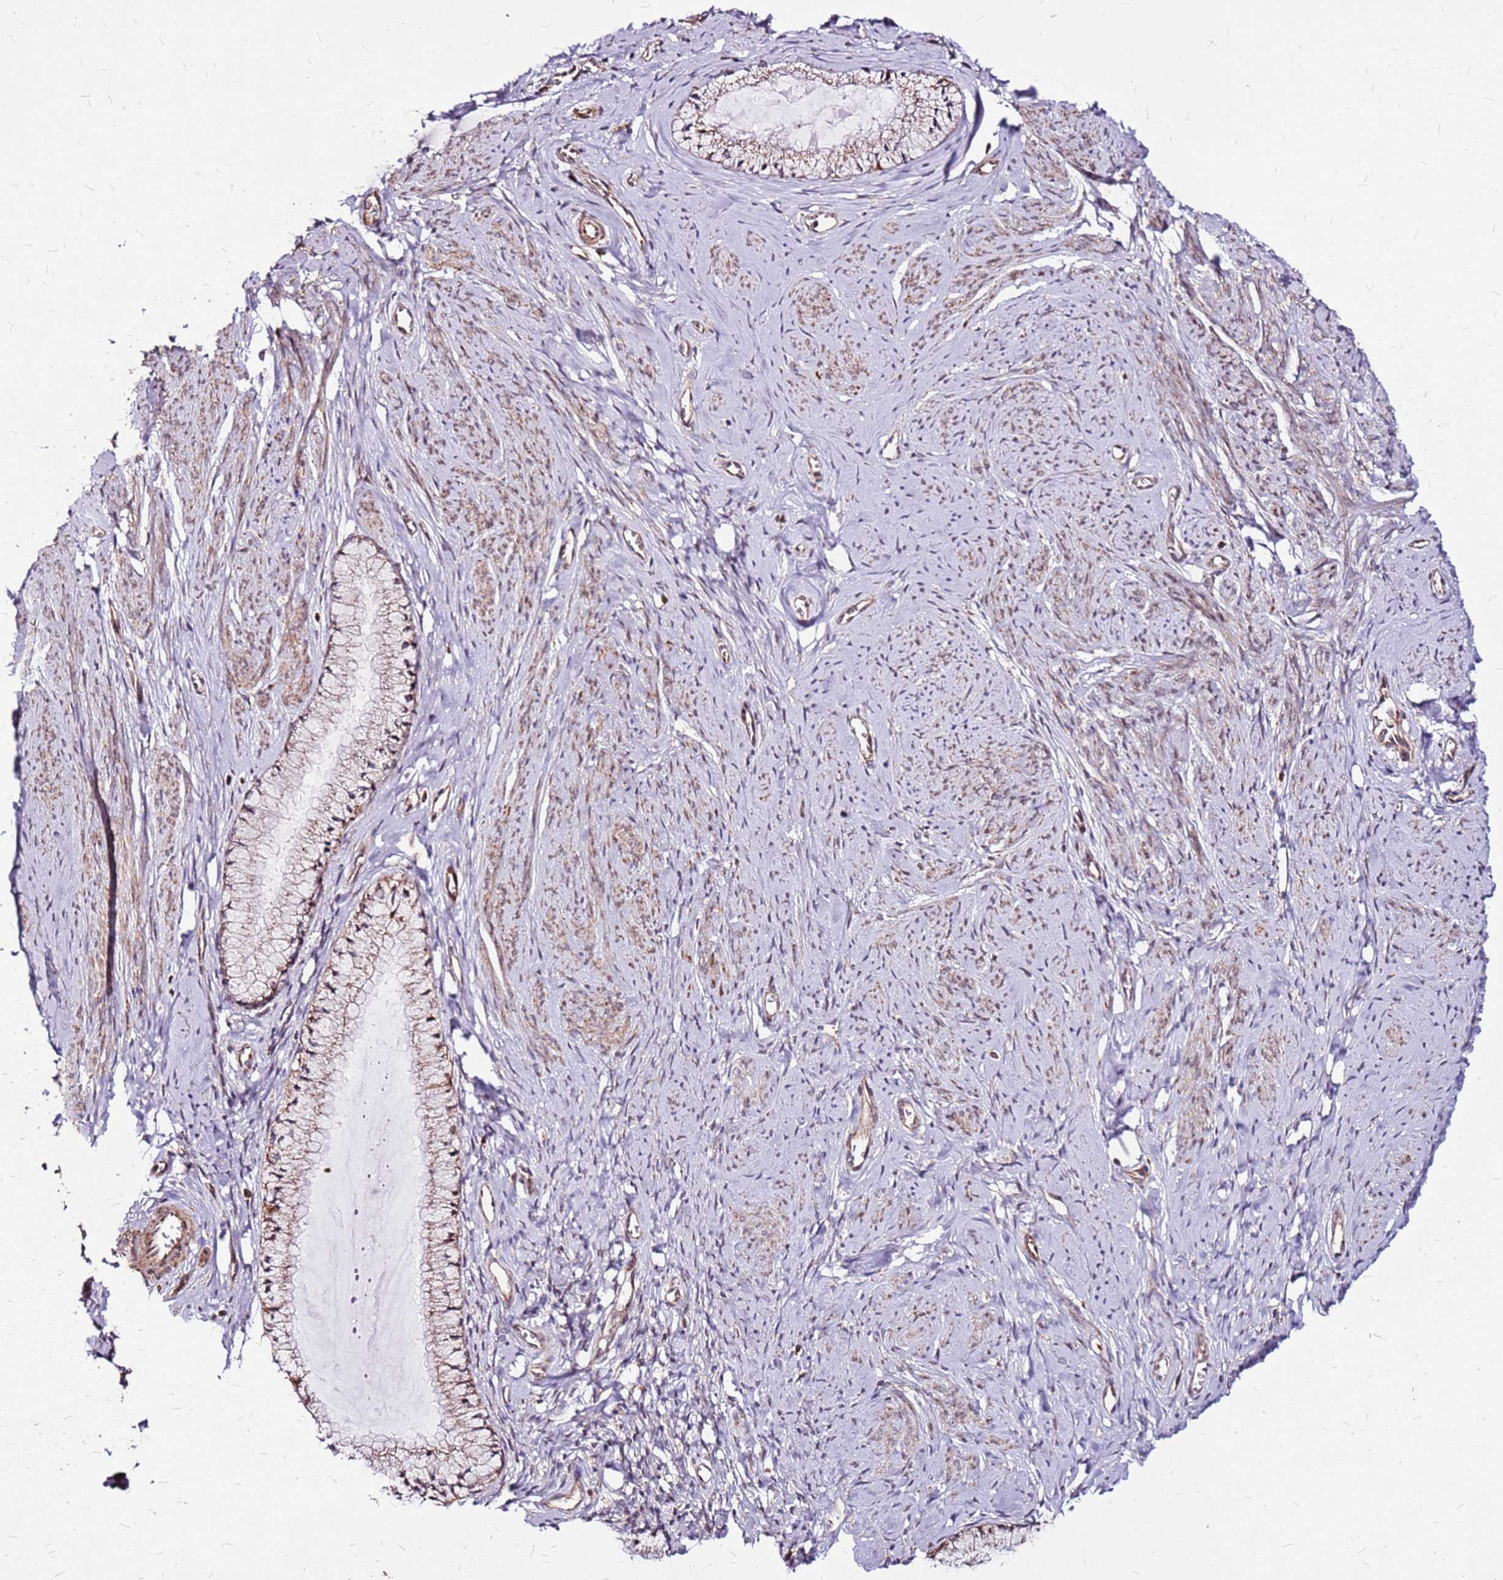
{"staining": {"intensity": "moderate", "quantity": "25%-75%", "location": "cytoplasmic/membranous"}, "tissue": "cervix", "cell_type": "Glandular cells", "image_type": "normal", "snomed": [{"axis": "morphology", "description": "Normal tissue, NOS"}, {"axis": "topography", "description": "Cervix"}], "caption": "Benign cervix was stained to show a protein in brown. There is medium levels of moderate cytoplasmic/membranous positivity in about 25%-75% of glandular cells.", "gene": "OR51T1", "patient": {"sex": "female", "age": 42}}